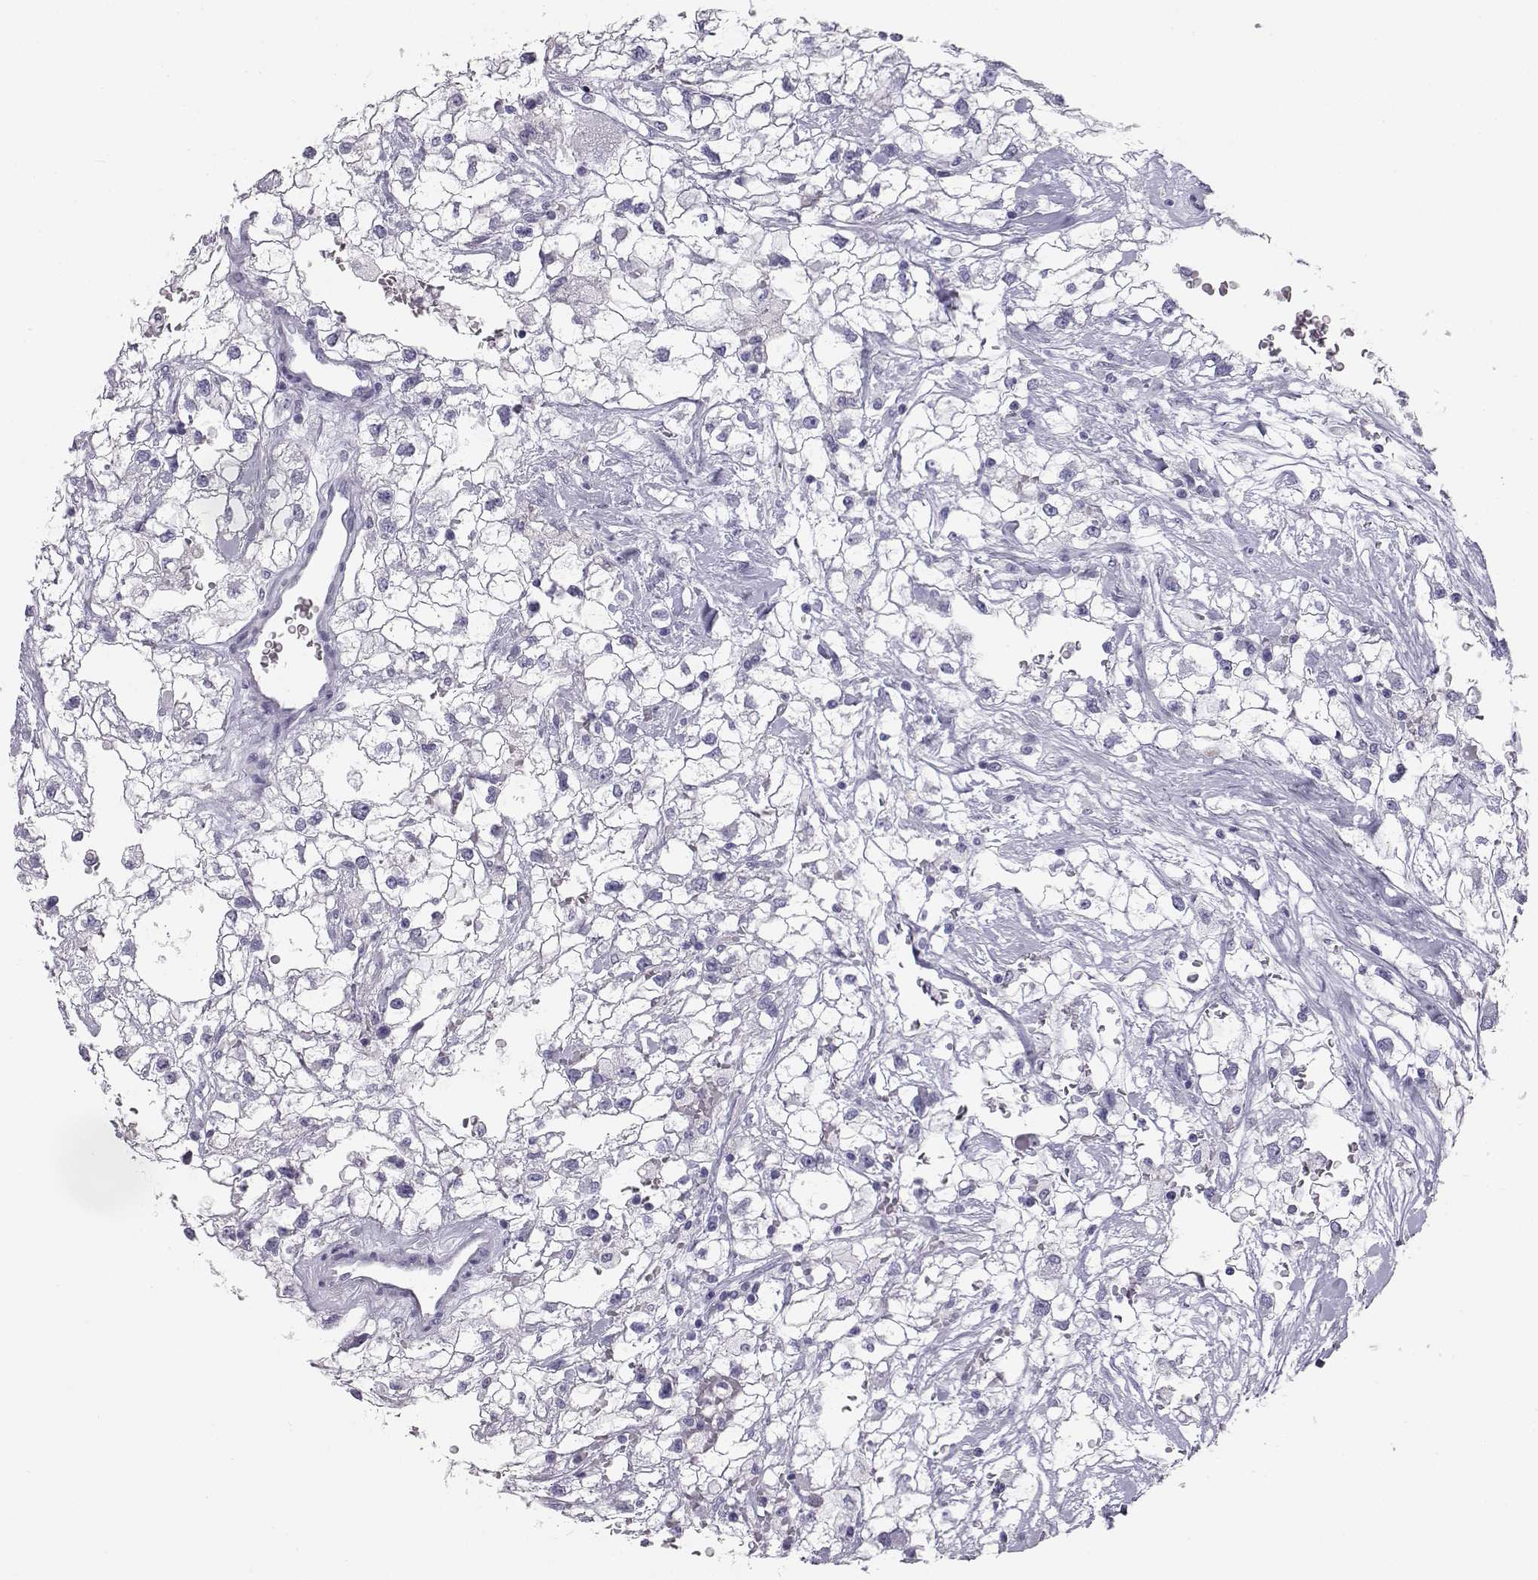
{"staining": {"intensity": "negative", "quantity": "none", "location": "none"}, "tissue": "renal cancer", "cell_type": "Tumor cells", "image_type": "cancer", "snomed": [{"axis": "morphology", "description": "Adenocarcinoma, NOS"}, {"axis": "topography", "description": "Kidney"}], "caption": "Immunohistochemistry of human renal cancer exhibits no expression in tumor cells. (DAB (3,3'-diaminobenzidine) immunohistochemistry (IHC) visualized using brightfield microscopy, high magnification).", "gene": "ITLN2", "patient": {"sex": "male", "age": 59}}